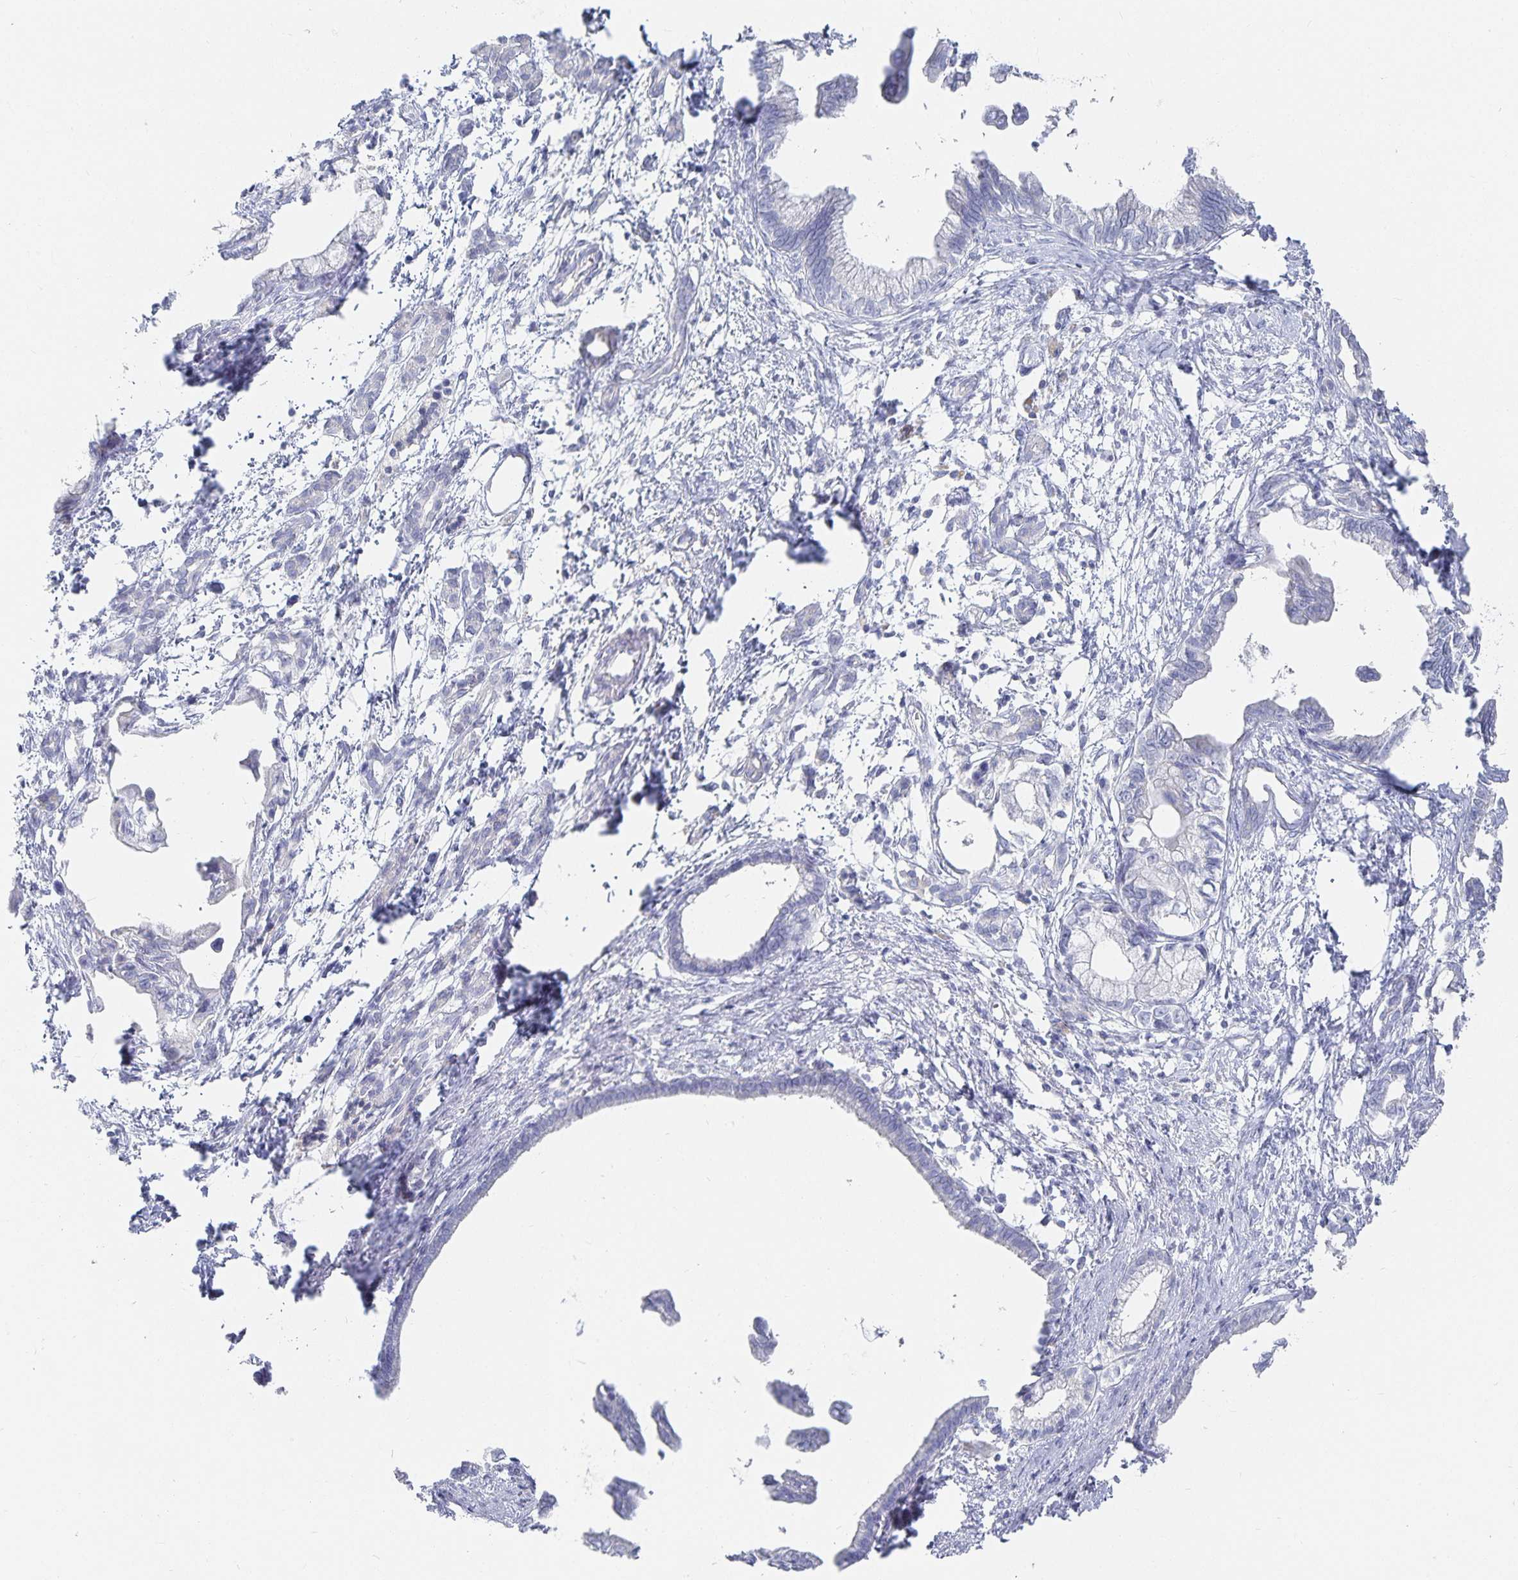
{"staining": {"intensity": "negative", "quantity": "none", "location": "none"}, "tissue": "pancreatic cancer", "cell_type": "Tumor cells", "image_type": "cancer", "snomed": [{"axis": "morphology", "description": "Adenocarcinoma, NOS"}, {"axis": "topography", "description": "Pancreas"}], "caption": "This histopathology image is of pancreatic adenocarcinoma stained with immunohistochemistry to label a protein in brown with the nuclei are counter-stained blue. There is no staining in tumor cells.", "gene": "DNAH9", "patient": {"sex": "male", "age": 61}}